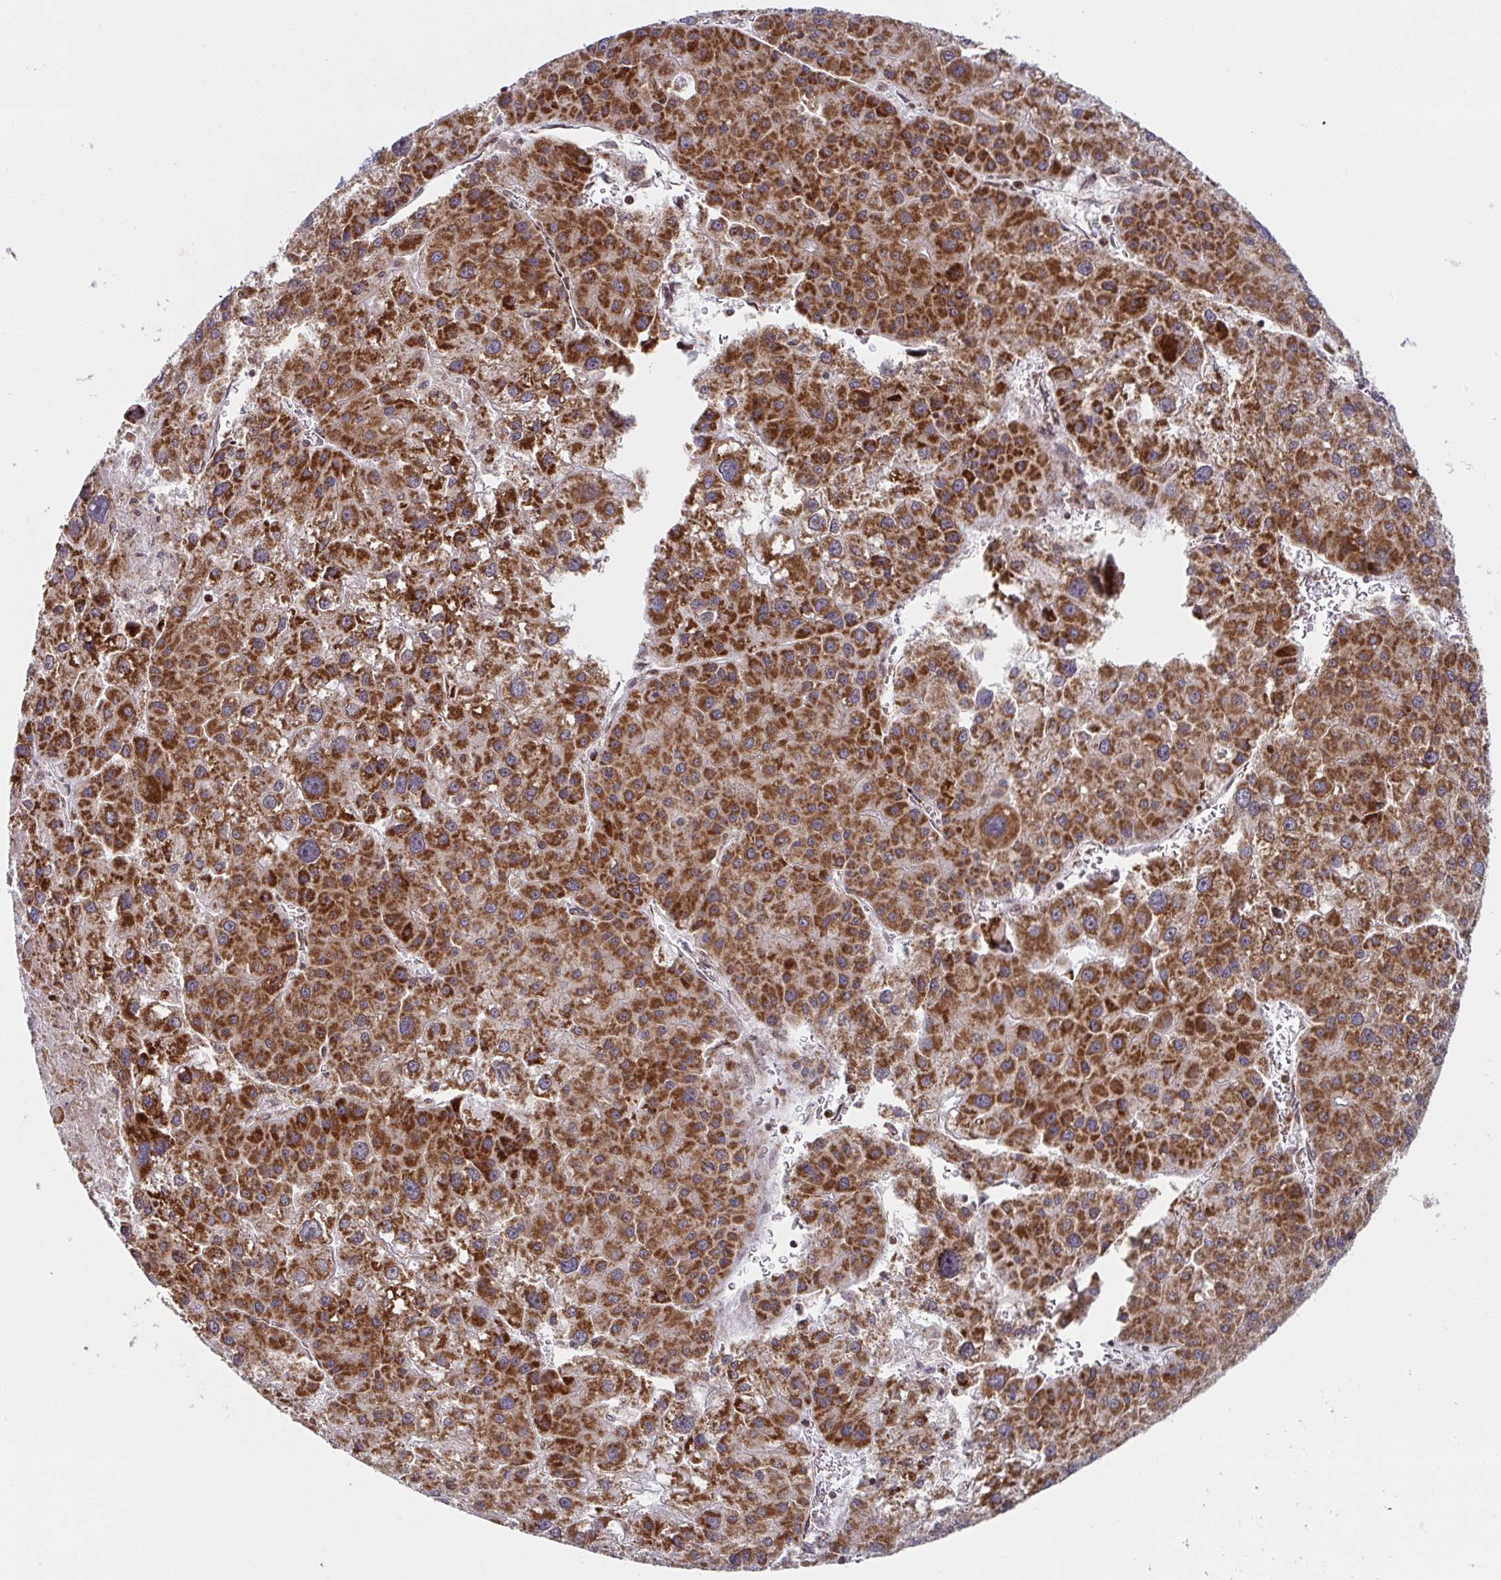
{"staining": {"intensity": "strong", "quantity": ">75%", "location": "cytoplasmic/membranous"}, "tissue": "liver cancer", "cell_type": "Tumor cells", "image_type": "cancer", "snomed": [{"axis": "morphology", "description": "Carcinoma, Hepatocellular, NOS"}, {"axis": "topography", "description": "Liver"}], "caption": "A micrograph showing strong cytoplasmic/membranous staining in approximately >75% of tumor cells in liver cancer (hepatocellular carcinoma), as visualized by brown immunohistochemical staining.", "gene": "ATP5MJ", "patient": {"sex": "male", "age": 73}}